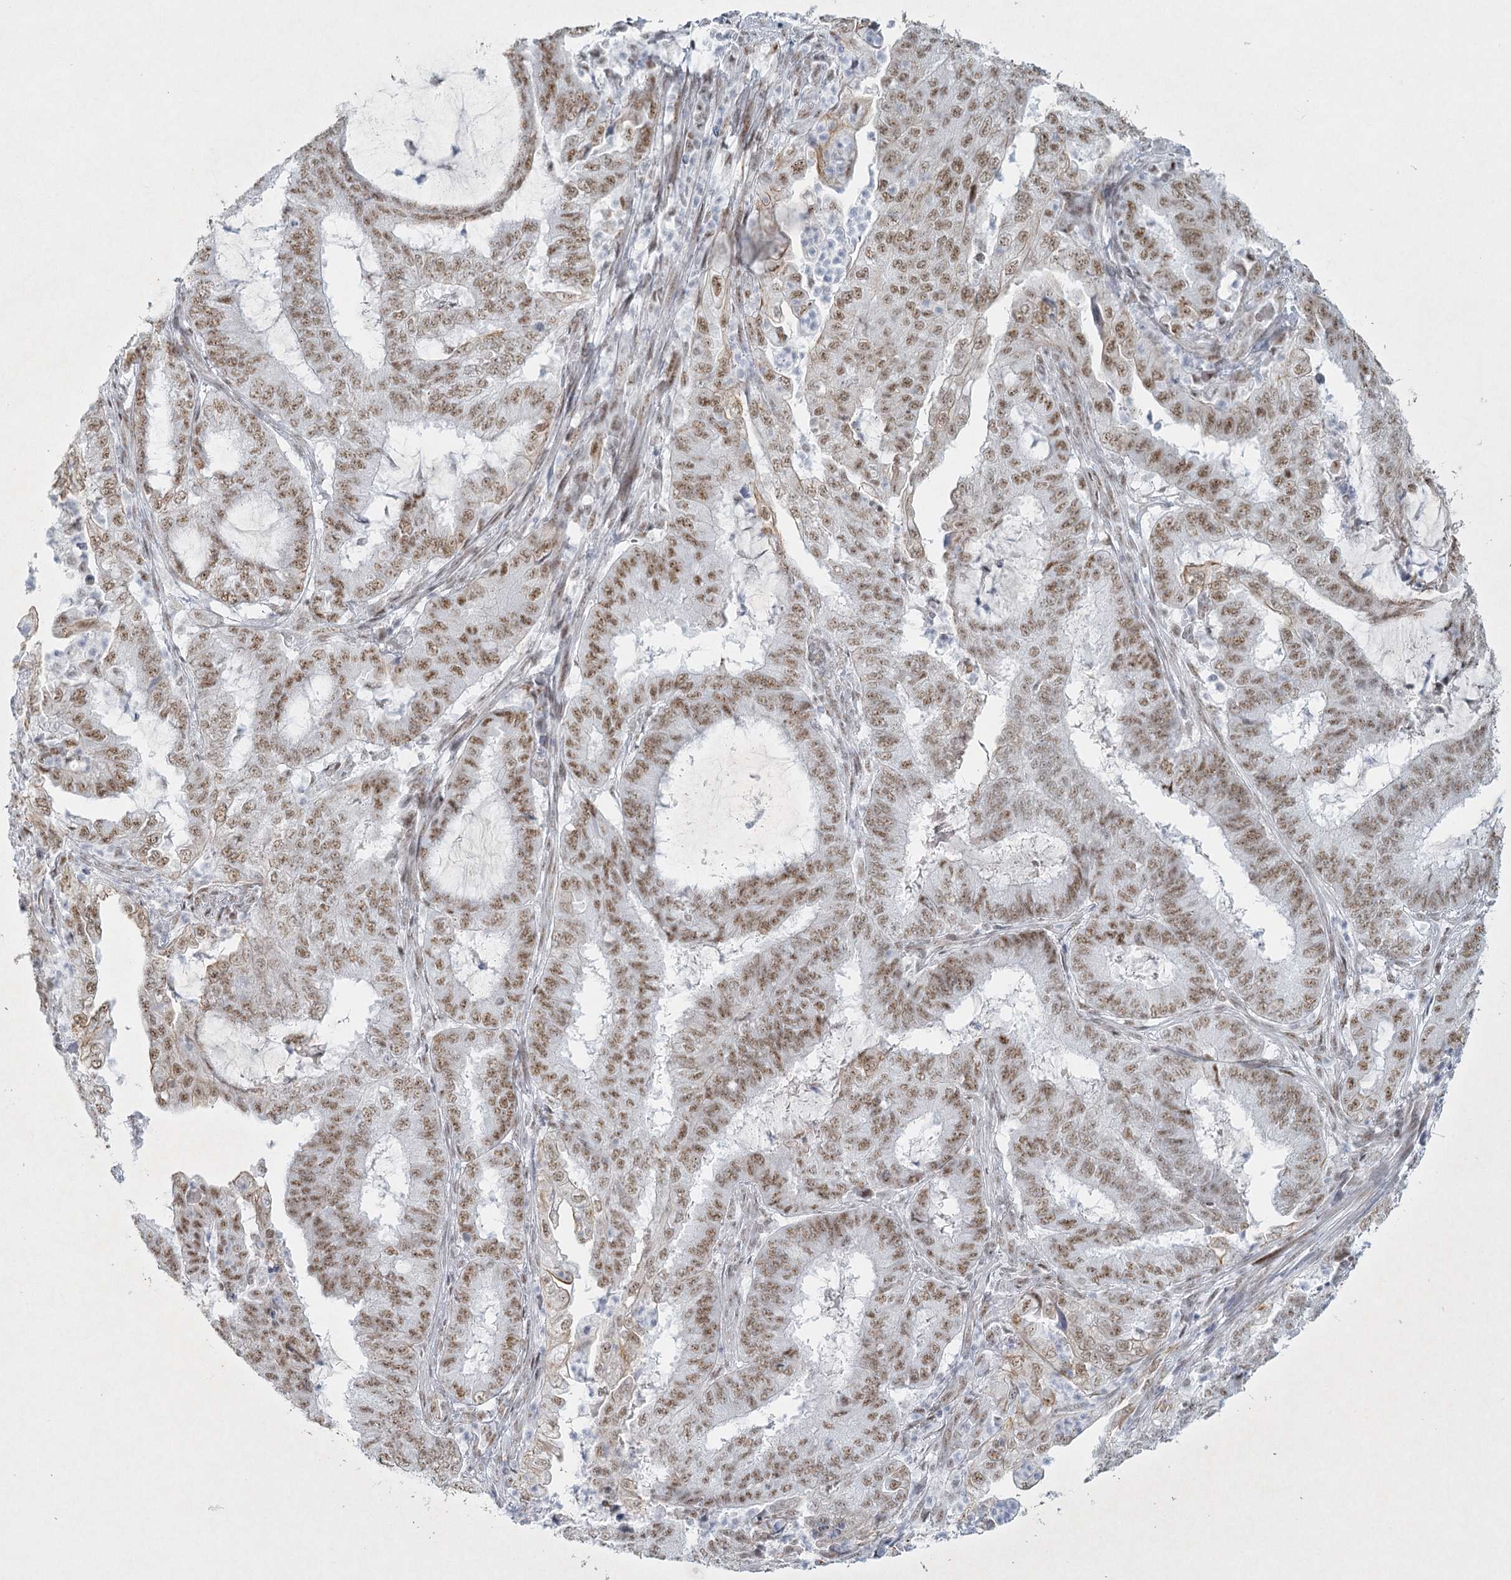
{"staining": {"intensity": "moderate", "quantity": ">75%", "location": "nuclear"}, "tissue": "endometrial cancer", "cell_type": "Tumor cells", "image_type": "cancer", "snomed": [{"axis": "morphology", "description": "Adenocarcinoma, NOS"}, {"axis": "topography", "description": "Endometrium"}], "caption": "Protein staining of endometrial adenocarcinoma tissue reveals moderate nuclear positivity in about >75% of tumor cells.", "gene": "U2SURP", "patient": {"sex": "female", "age": 51}}